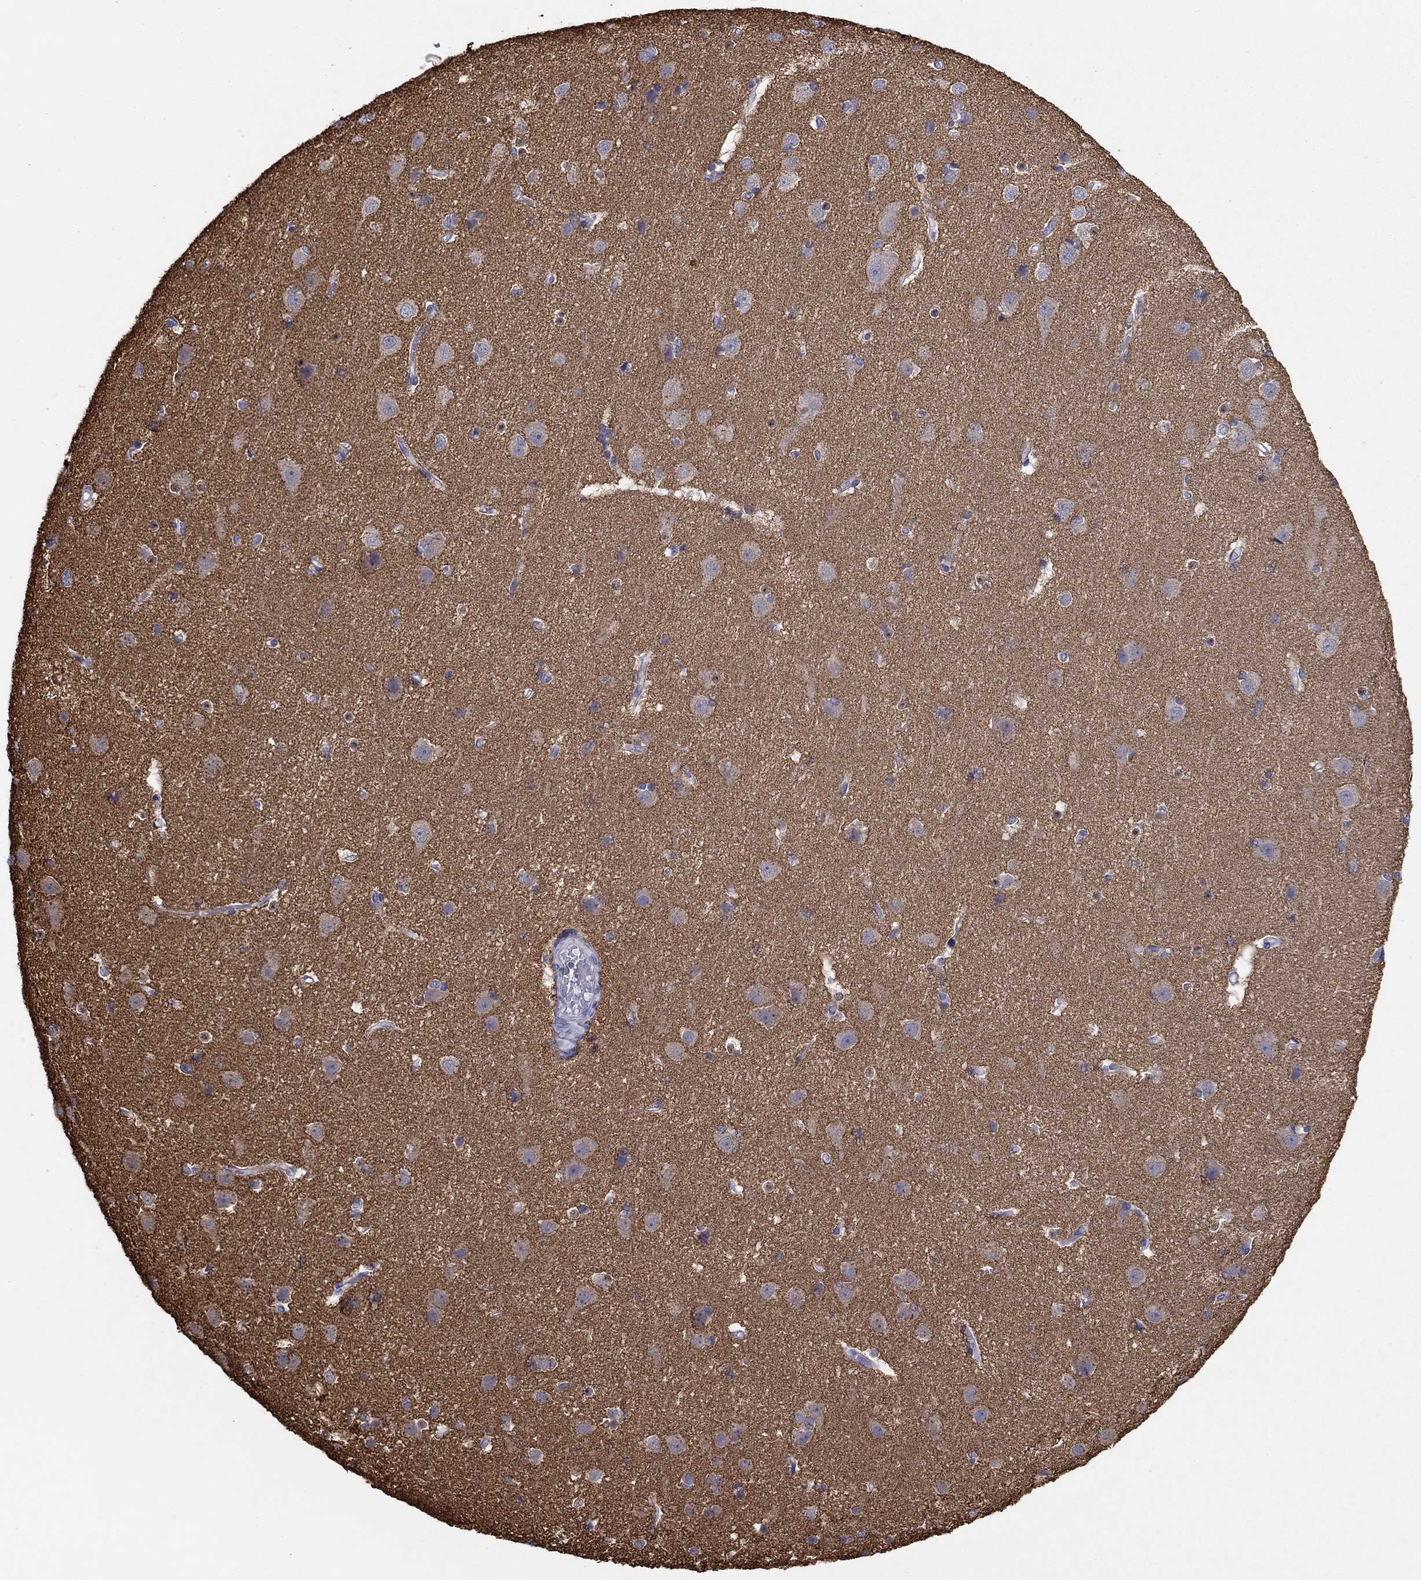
{"staining": {"intensity": "negative", "quantity": "none", "location": "none"}, "tissue": "cerebral cortex", "cell_type": "Endothelial cells", "image_type": "normal", "snomed": [{"axis": "morphology", "description": "Normal tissue, NOS"}, {"axis": "topography", "description": "Cerebral cortex"}], "caption": "This is an immunohistochemistry photomicrograph of unremarkable cerebral cortex. There is no staining in endothelial cells.", "gene": "SEPTIN3", "patient": {"sex": "male", "age": 37}}